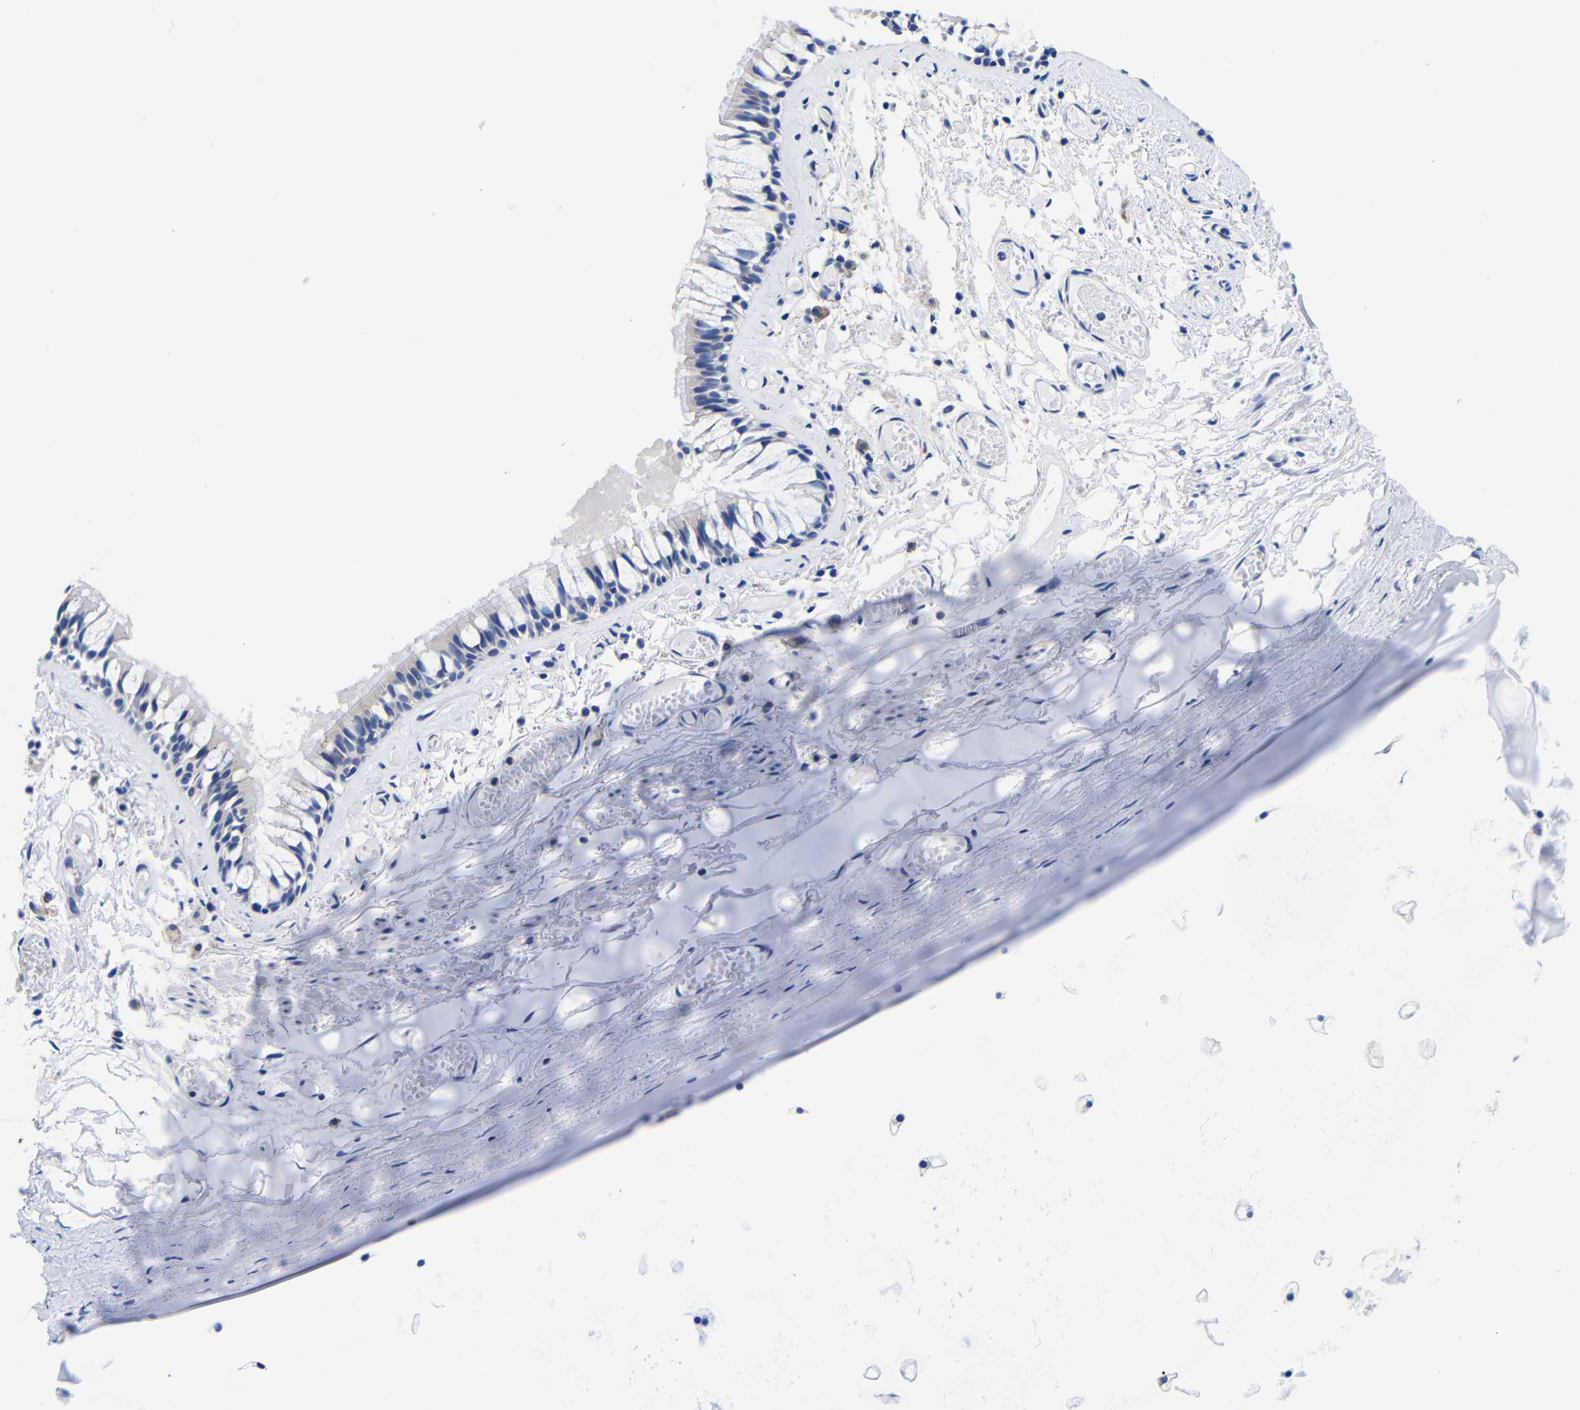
{"staining": {"intensity": "negative", "quantity": "none", "location": "none"}, "tissue": "bronchus", "cell_type": "Respiratory epithelial cells", "image_type": "normal", "snomed": [{"axis": "morphology", "description": "Normal tissue, NOS"}, {"axis": "morphology", "description": "Inflammation, NOS"}, {"axis": "topography", "description": "Cartilage tissue"}, {"axis": "topography", "description": "Lung"}], "caption": "Micrograph shows no significant protein staining in respiratory epithelial cells of unremarkable bronchus.", "gene": "CLEC4G", "patient": {"sex": "male", "age": 71}}